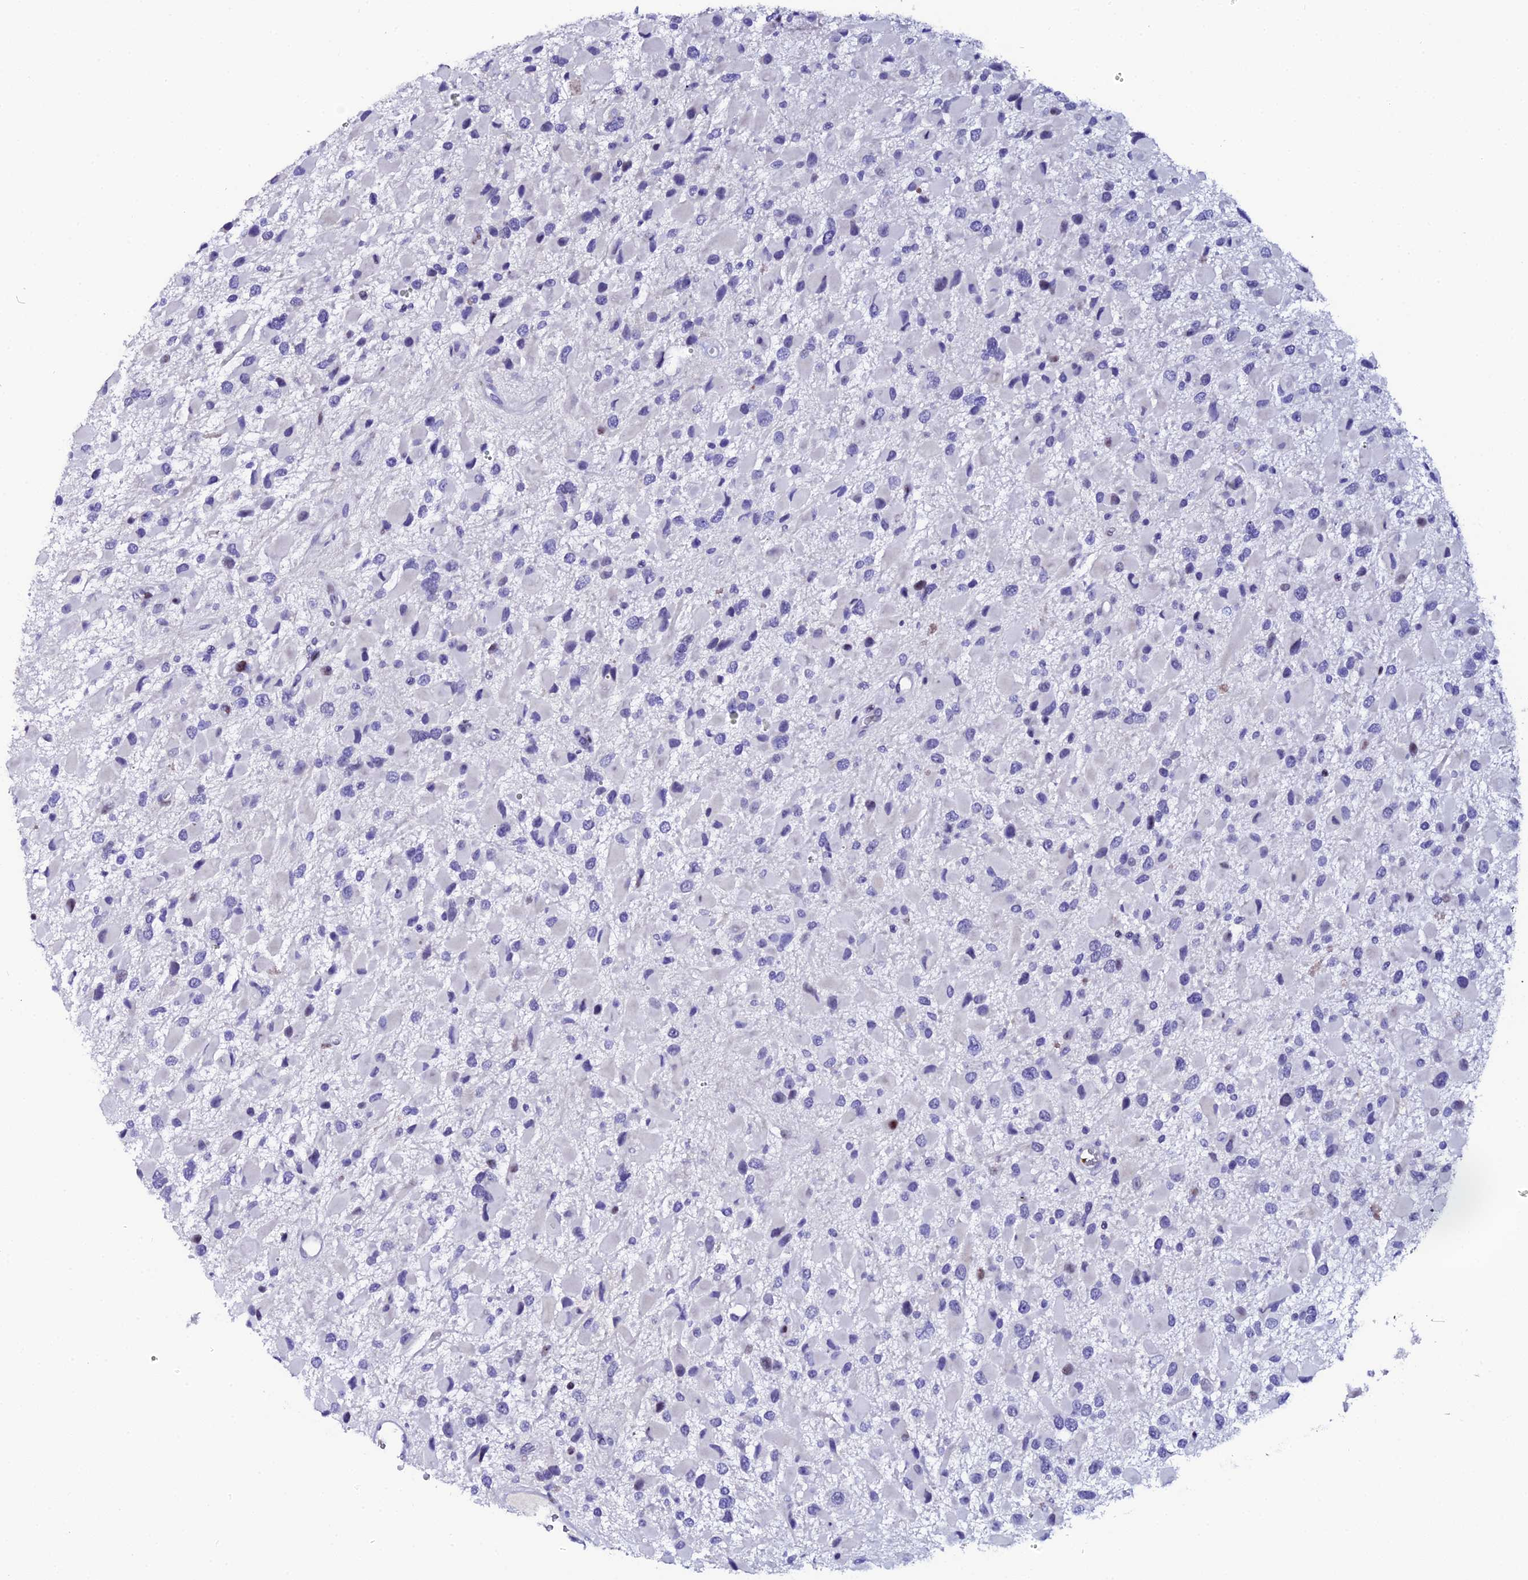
{"staining": {"intensity": "moderate", "quantity": "<25%", "location": "nuclear"}, "tissue": "glioma", "cell_type": "Tumor cells", "image_type": "cancer", "snomed": [{"axis": "morphology", "description": "Glioma, malignant, High grade"}, {"axis": "topography", "description": "Brain"}], "caption": "IHC of human high-grade glioma (malignant) reveals low levels of moderate nuclear positivity in approximately <25% of tumor cells.", "gene": "MYNN", "patient": {"sex": "male", "age": 53}}